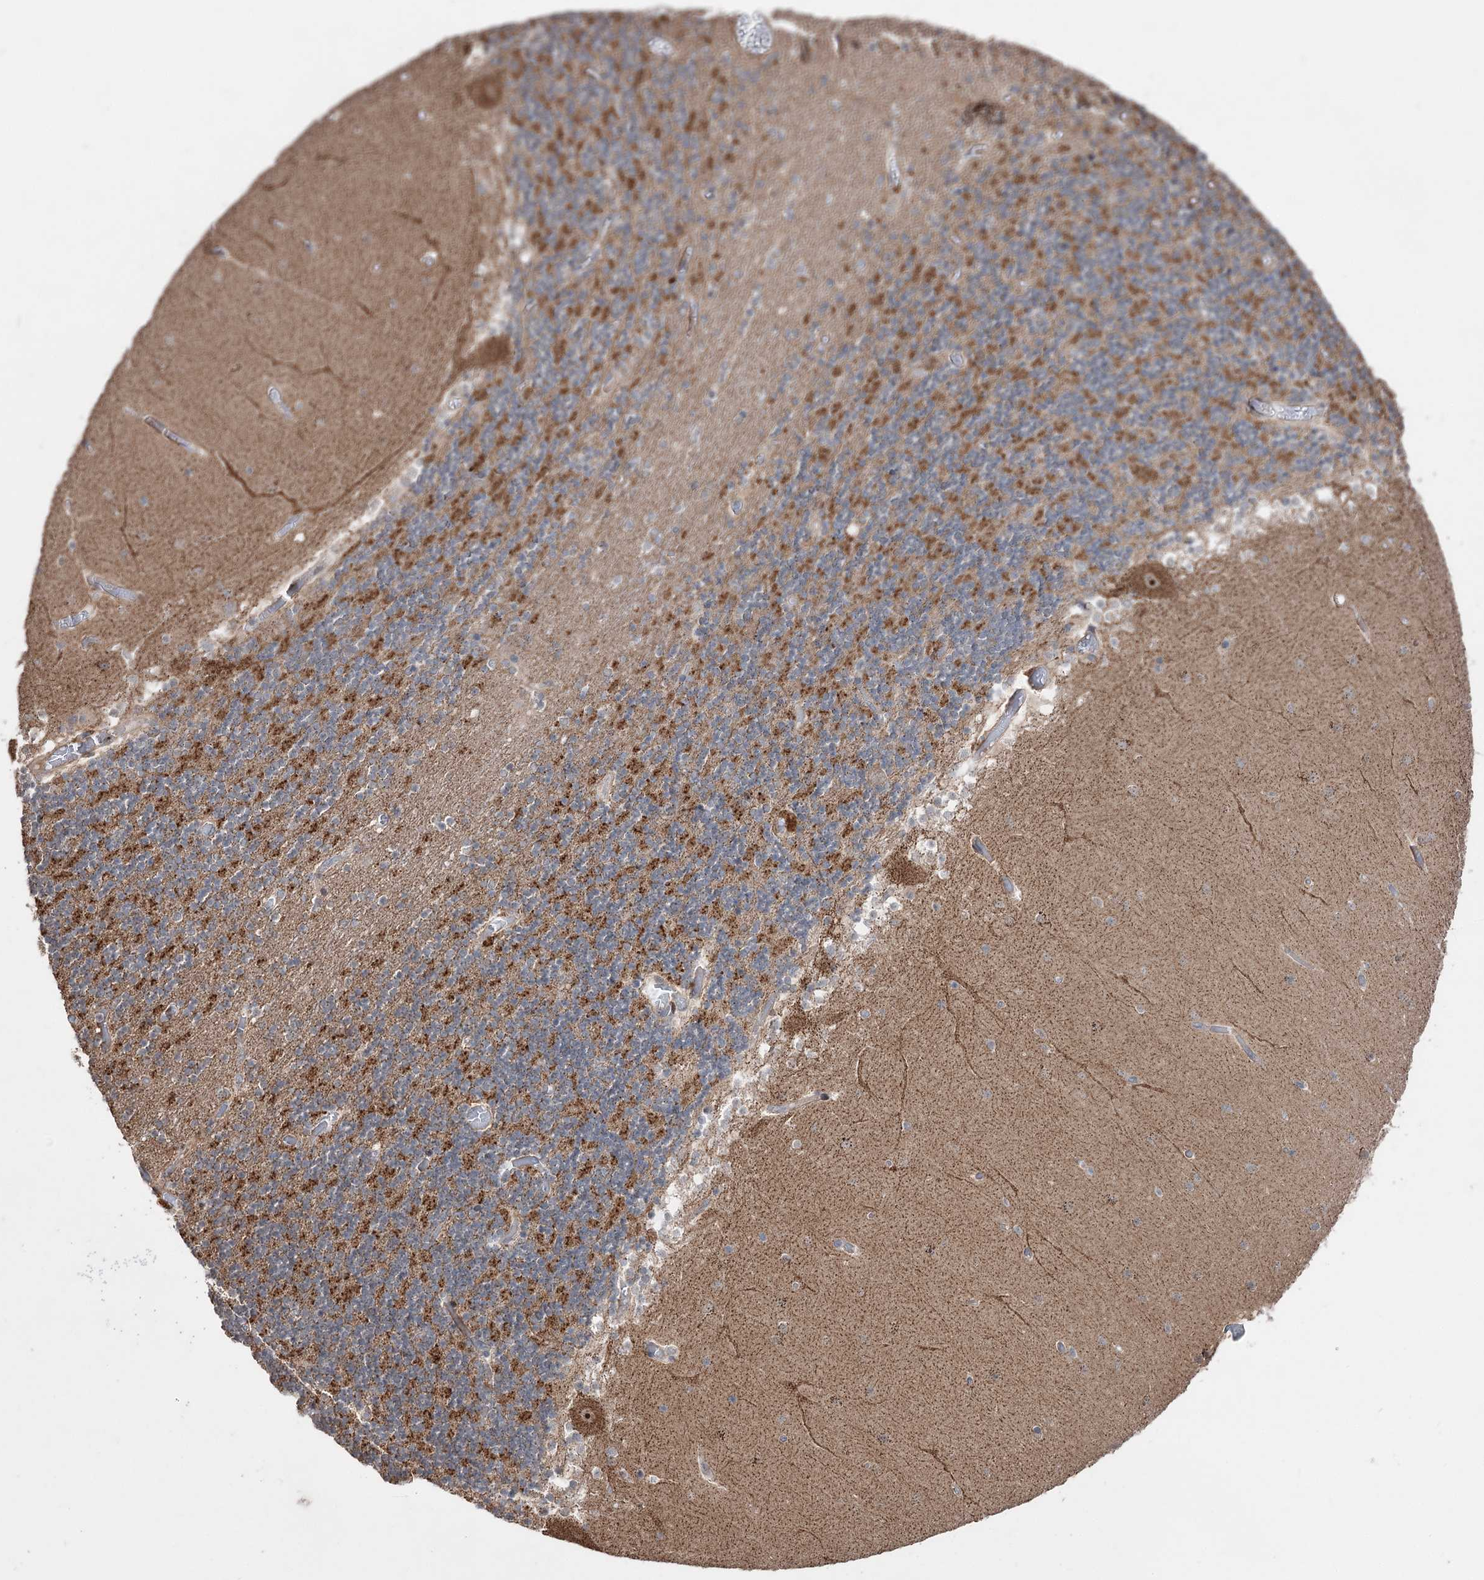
{"staining": {"intensity": "moderate", "quantity": "25%-75%", "location": "cytoplasmic/membranous"}, "tissue": "cerebellum", "cell_type": "Cells in granular layer", "image_type": "normal", "snomed": [{"axis": "morphology", "description": "Normal tissue, NOS"}, {"axis": "topography", "description": "Cerebellum"}], "caption": "The immunohistochemical stain highlights moderate cytoplasmic/membranous positivity in cells in granular layer of benign cerebellum. The staining was performed using DAB to visualize the protein expression in brown, while the nuclei were stained in blue with hematoxylin (Magnification: 20x).", "gene": "CPNE8", "patient": {"sex": "female", "age": 28}}